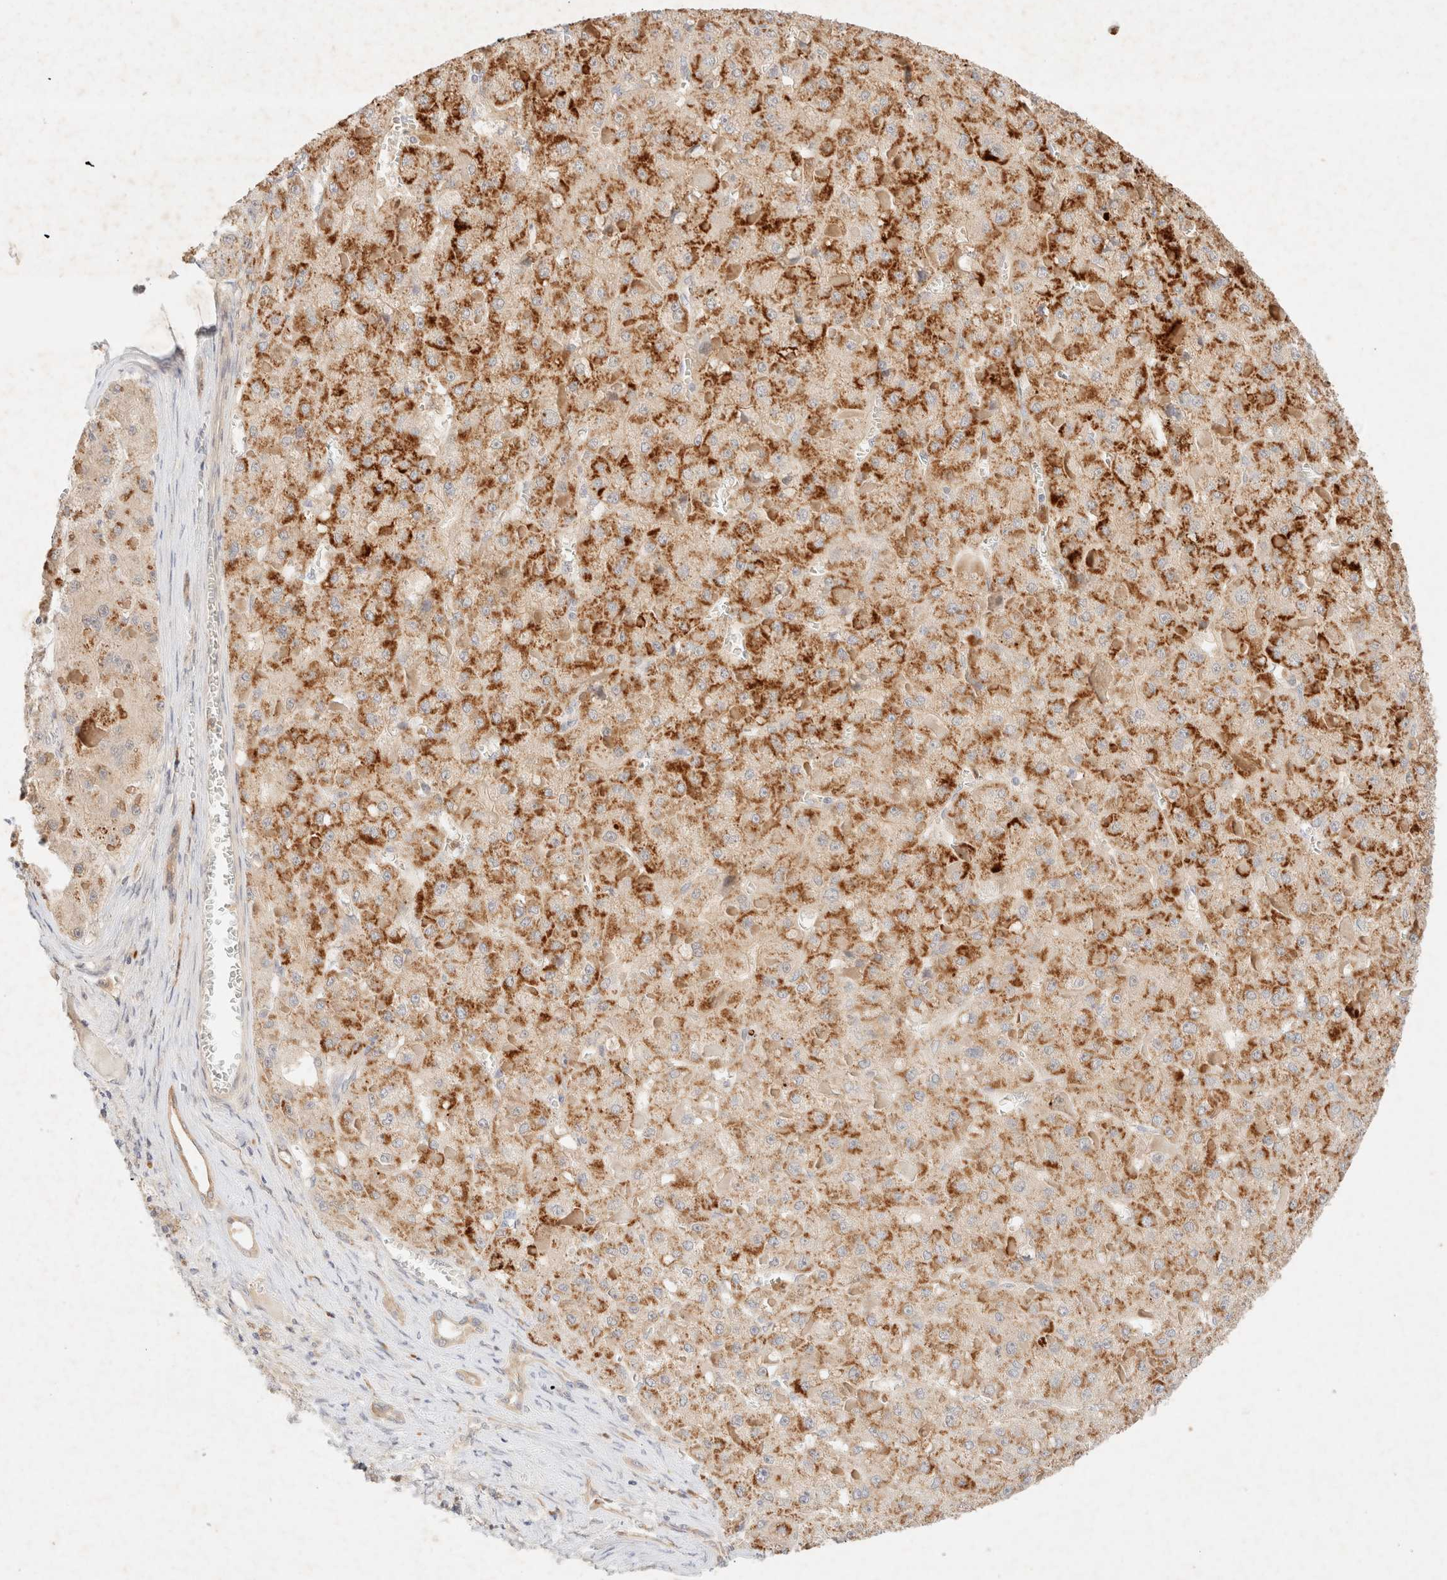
{"staining": {"intensity": "moderate", "quantity": "25%-75%", "location": "cytoplasmic/membranous"}, "tissue": "liver cancer", "cell_type": "Tumor cells", "image_type": "cancer", "snomed": [{"axis": "morphology", "description": "Carcinoma, Hepatocellular, NOS"}, {"axis": "topography", "description": "Liver"}], "caption": "IHC staining of hepatocellular carcinoma (liver), which displays medium levels of moderate cytoplasmic/membranous positivity in about 25%-75% of tumor cells indicating moderate cytoplasmic/membranous protein positivity. The staining was performed using DAB (3,3'-diaminobenzidine) (brown) for protein detection and nuclei were counterstained in hematoxylin (blue).", "gene": "SGSM2", "patient": {"sex": "female", "age": 73}}